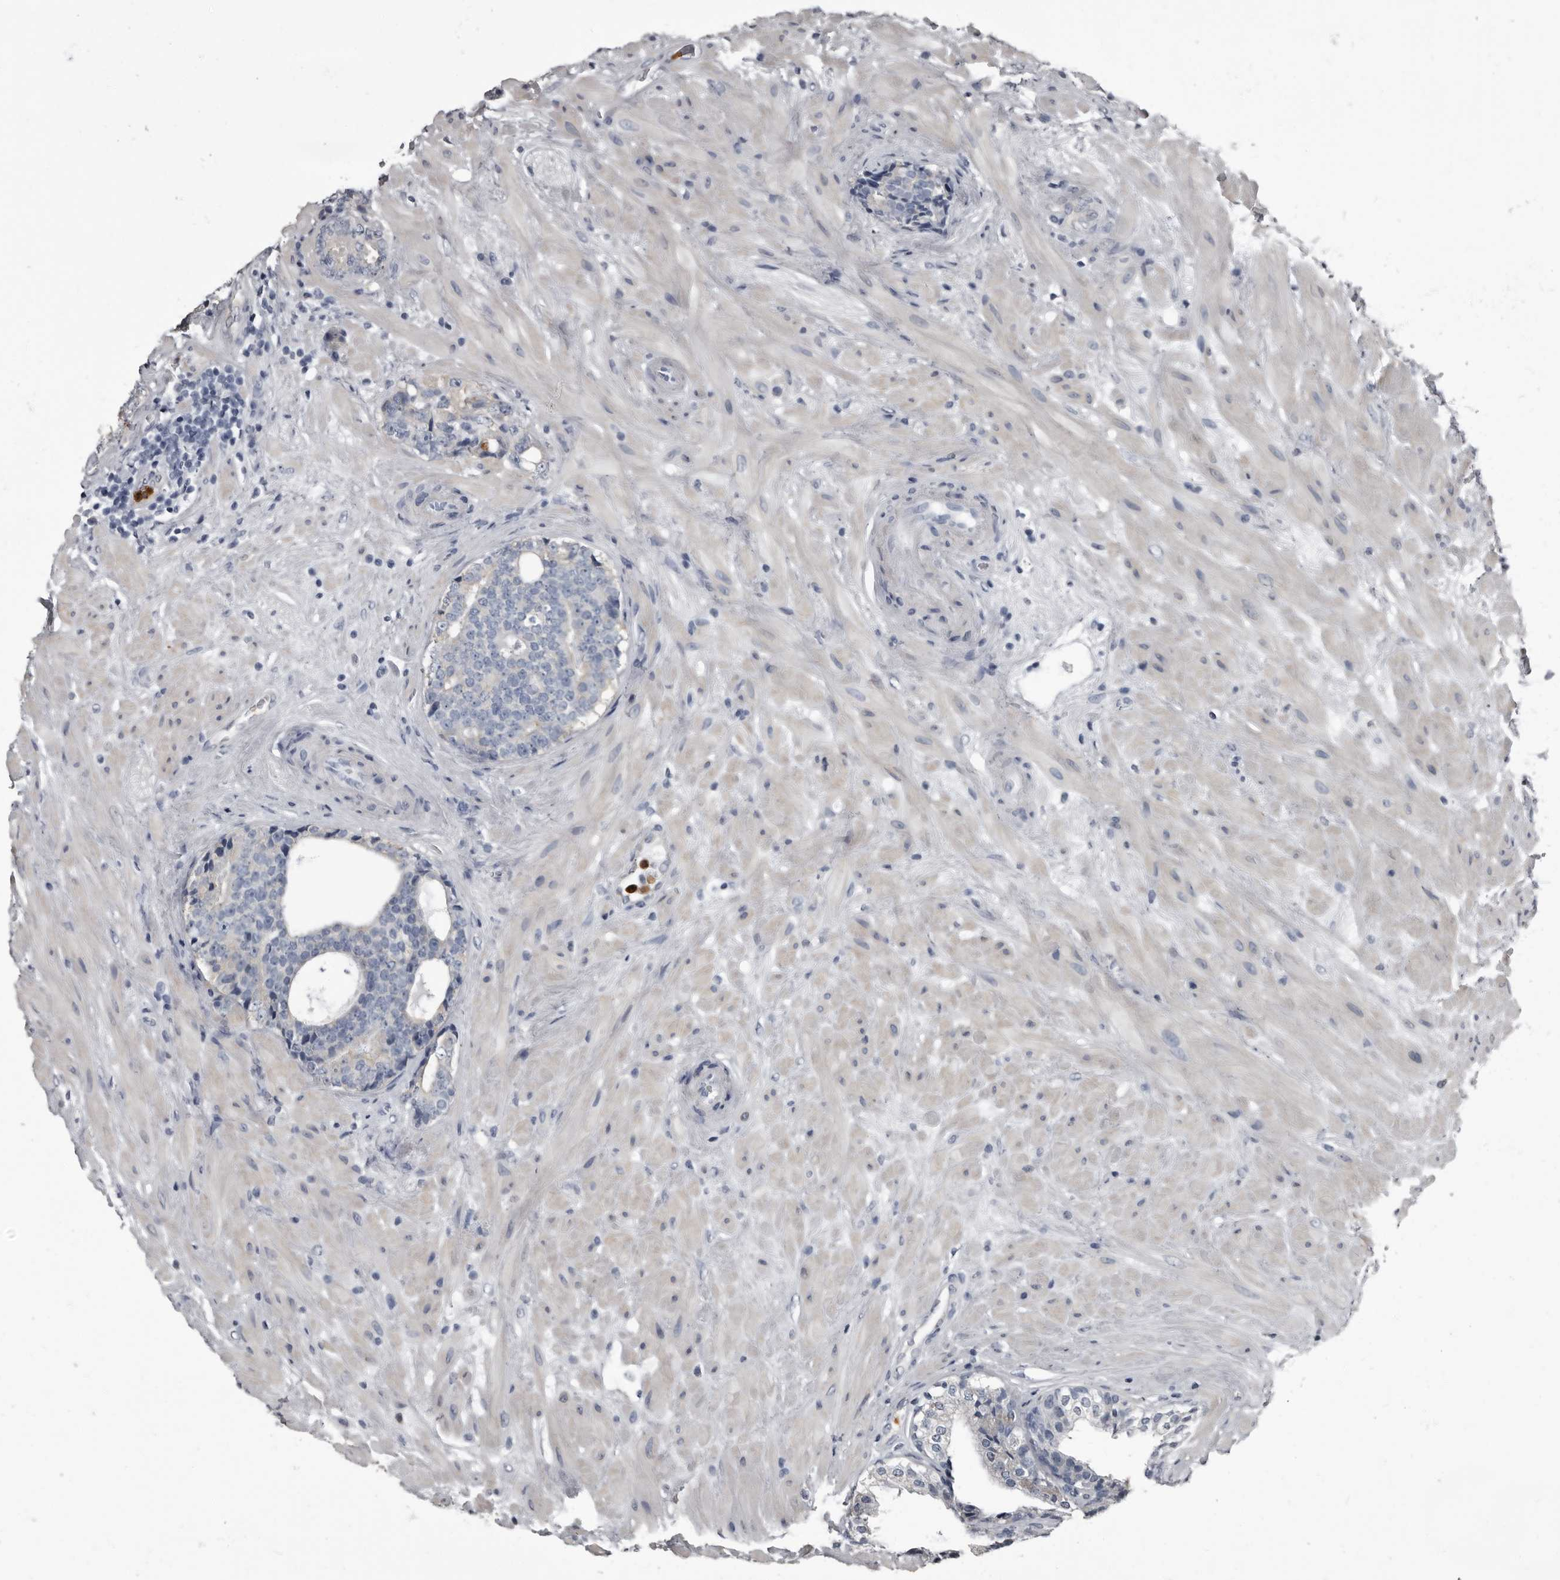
{"staining": {"intensity": "negative", "quantity": "none", "location": "none"}, "tissue": "prostate cancer", "cell_type": "Tumor cells", "image_type": "cancer", "snomed": [{"axis": "morphology", "description": "Adenocarcinoma, High grade"}, {"axis": "topography", "description": "Prostate"}], "caption": "Tumor cells are negative for brown protein staining in prostate cancer (high-grade adenocarcinoma).", "gene": "TPD52L1", "patient": {"sex": "male", "age": 56}}